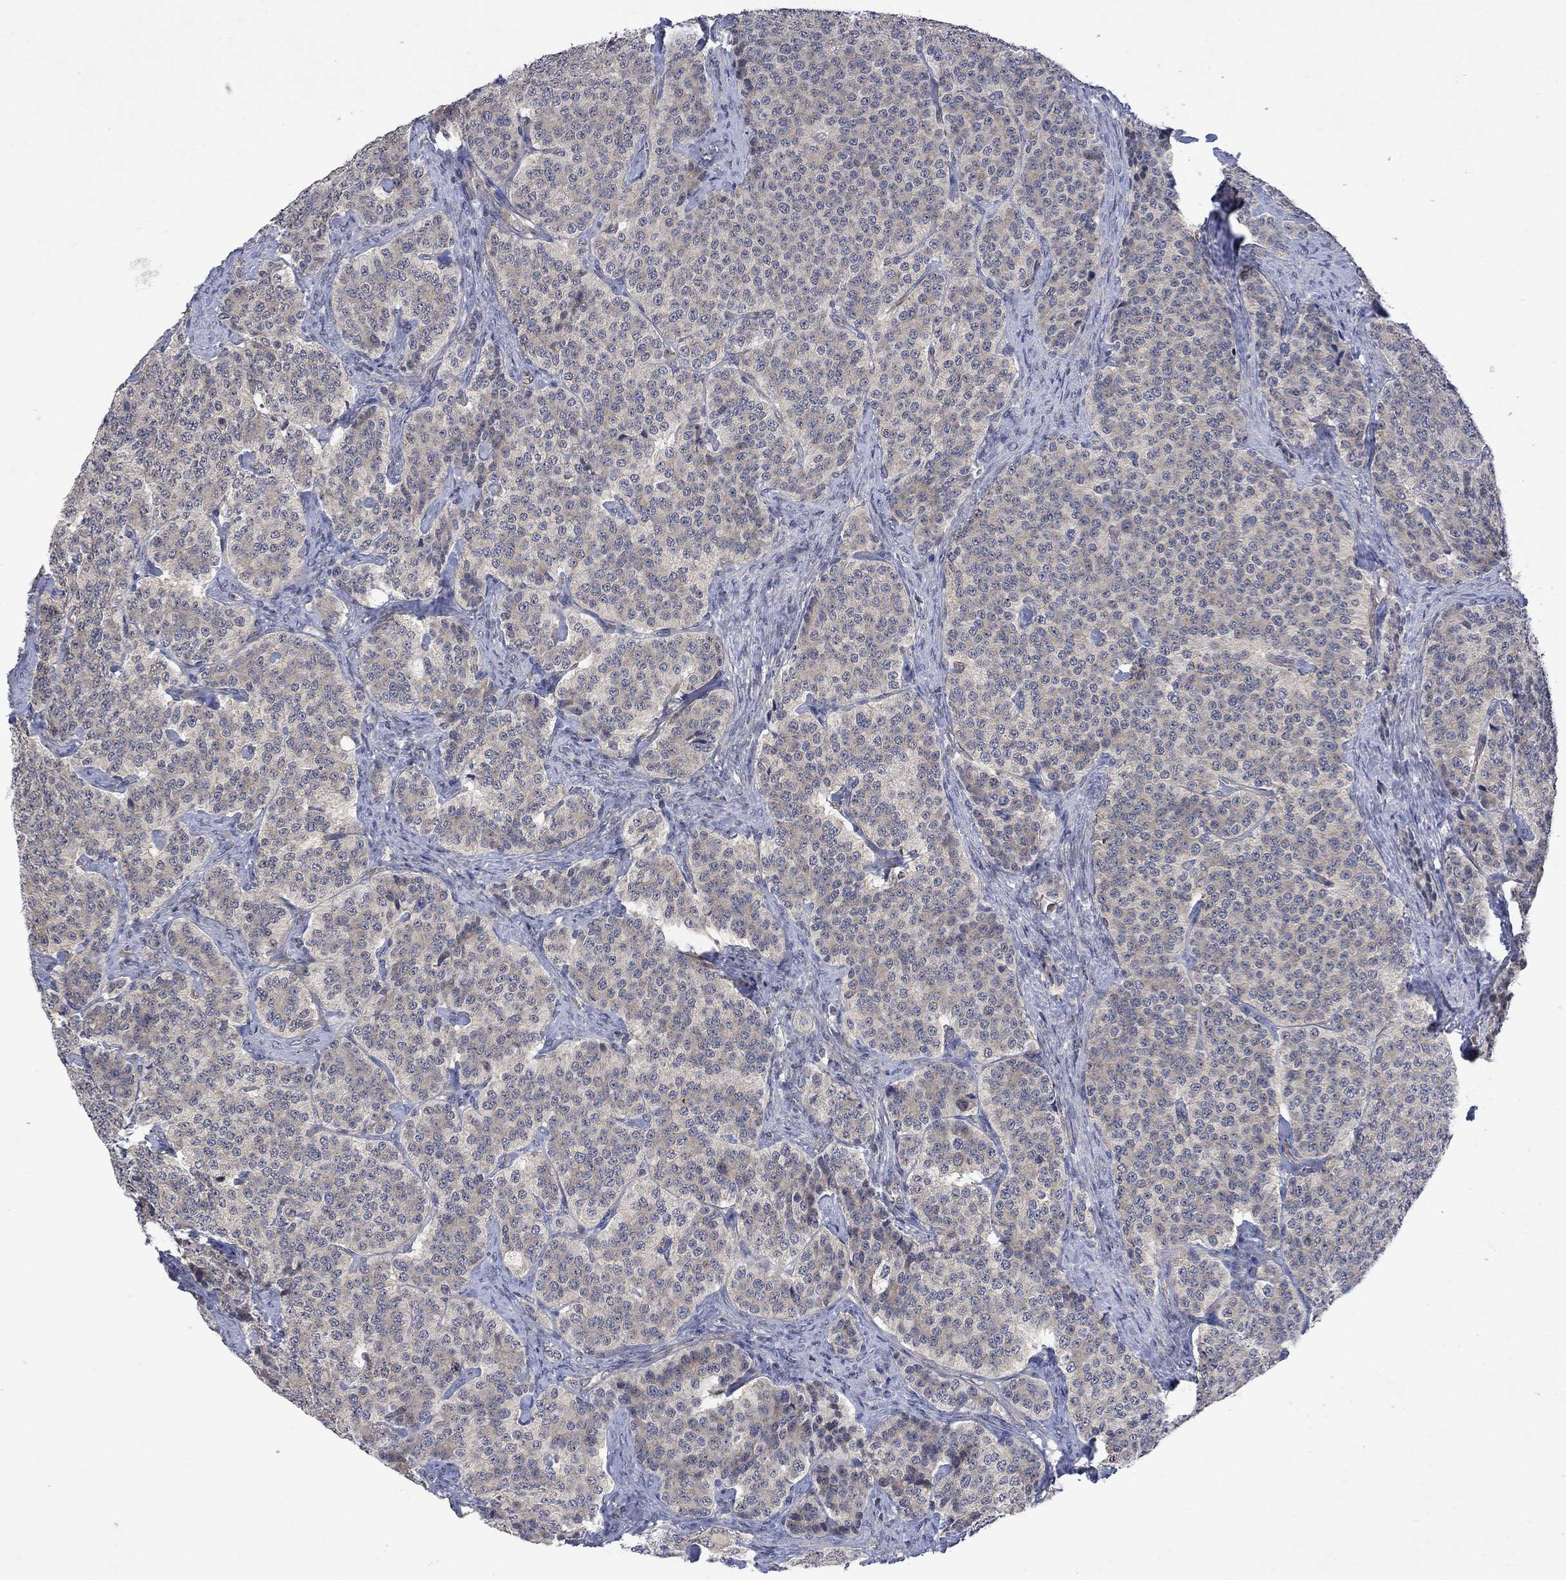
{"staining": {"intensity": "negative", "quantity": "none", "location": "none"}, "tissue": "carcinoid", "cell_type": "Tumor cells", "image_type": "cancer", "snomed": [{"axis": "morphology", "description": "Carcinoid, malignant, NOS"}, {"axis": "topography", "description": "Small intestine"}], "caption": "This photomicrograph is of malignant carcinoid stained with immunohistochemistry (IHC) to label a protein in brown with the nuclei are counter-stained blue. There is no staining in tumor cells.", "gene": "GRIN2D", "patient": {"sex": "female", "age": 58}}